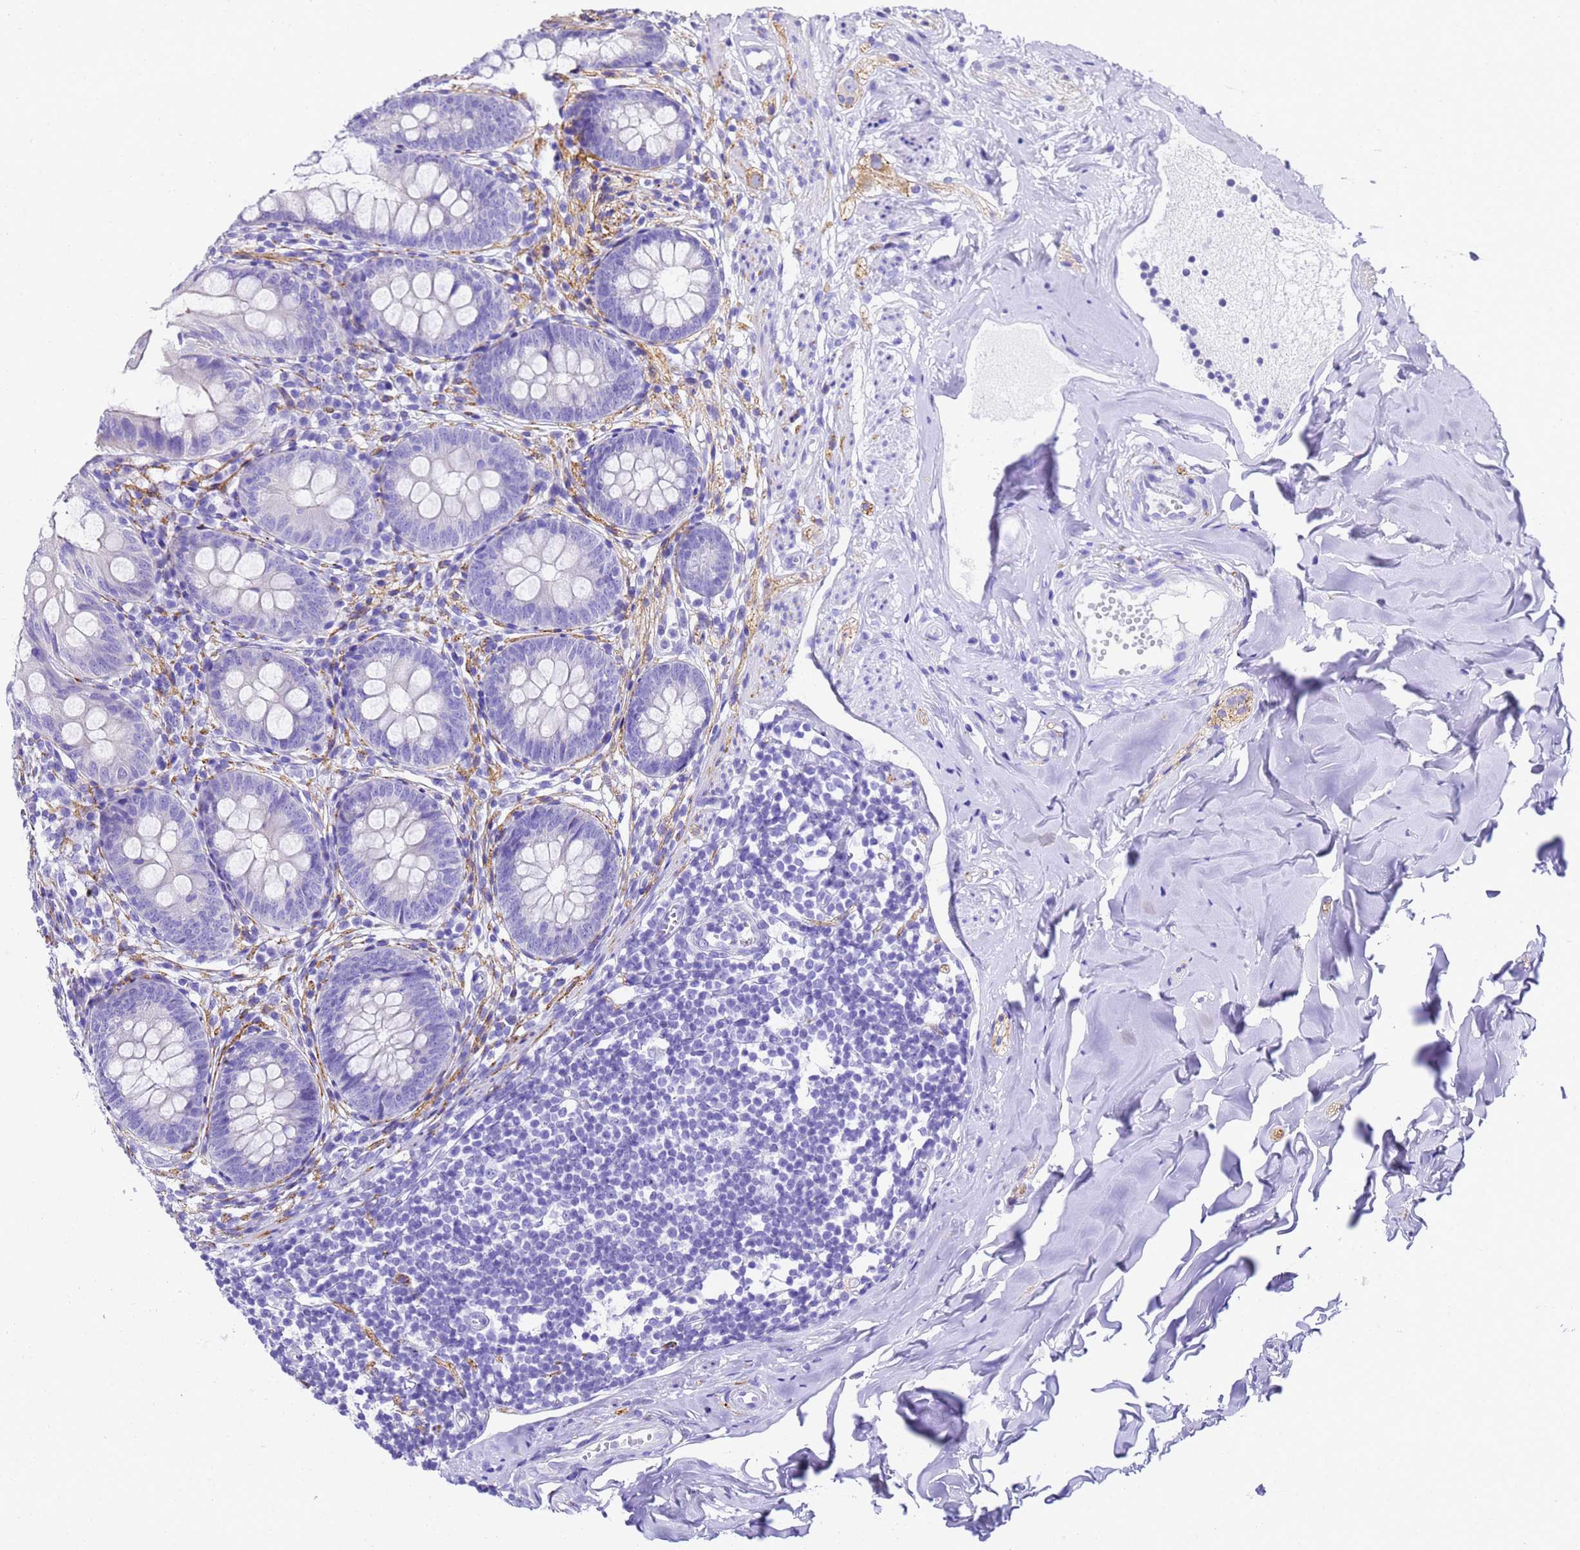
{"staining": {"intensity": "negative", "quantity": "none", "location": "none"}, "tissue": "appendix", "cell_type": "Glandular cells", "image_type": "normal", "snomed": [{"axis": "morphology", "description": "Normal tissue, NOS"}, {"axis": "topography", "description": "Appendix"}], "caption": "A high-resolution image shows IHC staining of unremarkable appendix, which exhibits no significant expression in glandular cells.", "gene": "FAM72A", "patient": {"sex": "female", "age": 51}}